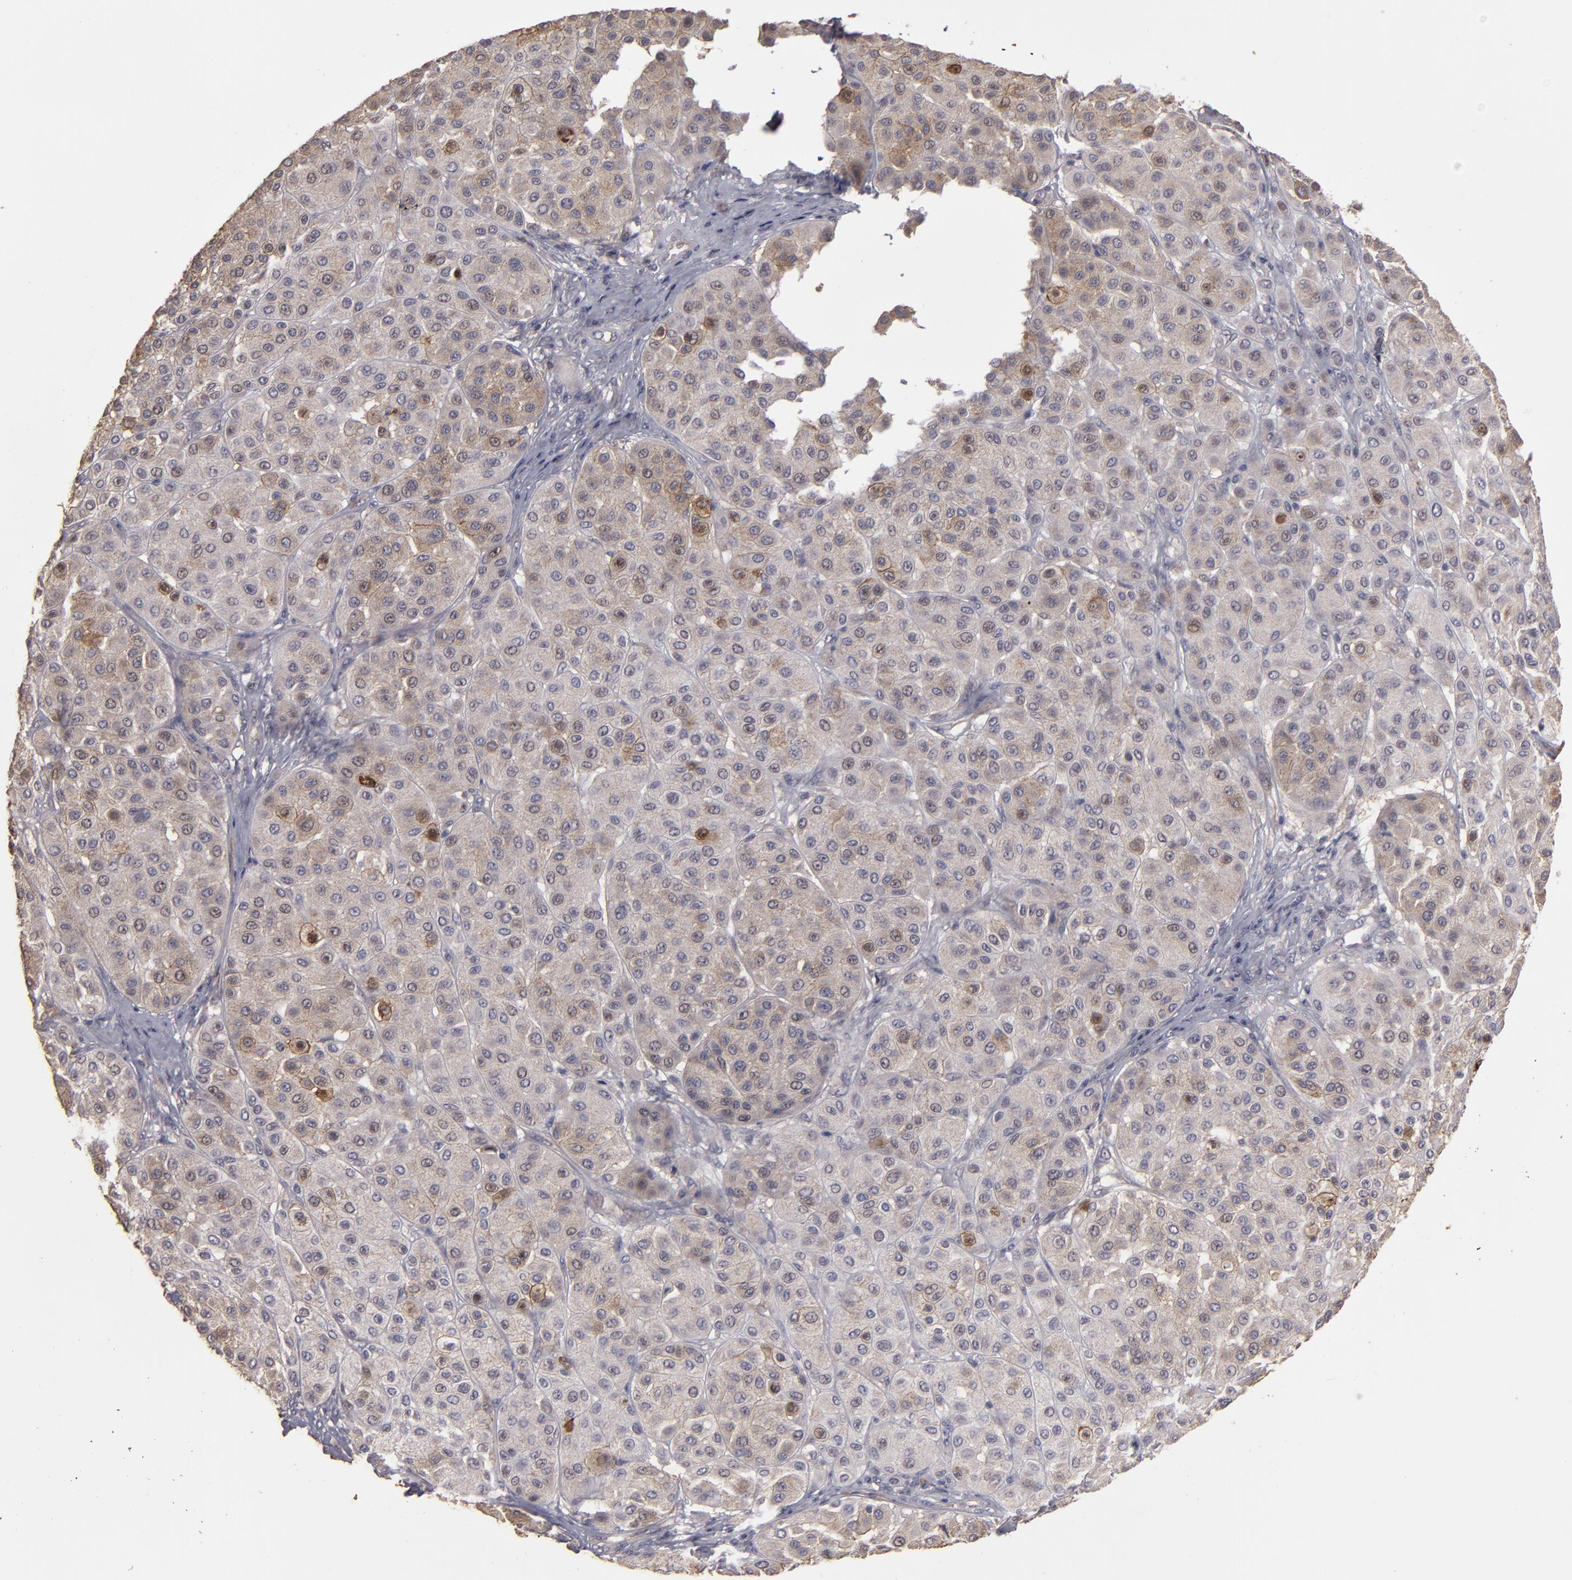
{"staining": {"intensity": "weak", "quantity": "25%-75%", "location": "cytoplasmic/membranous"}, "tissue": "melanoma", "cell_type": "Tumor cells", "image_type": "cancer", "snomed": [{"axis": "morphology", "description": "Normal tissue, NOS"}, {"axis": "morphology", "description": "Malignant melanoma, Metastatic site"}, {"axis": "topography", "description": "Skin"}], "caption": "Protein staining of malignant melanoma (metastatic site) tissue exhibits weak cytoplasmic/membranous expression in about 25%-75% of tumor cells. The staining was performed using DAB (3,3'-diaminobenzidine), with brown indicating positive protein expression. Nuclei are stained blue with hematoxylin.", "gene": "CD55", "patient": {"sex": "male", "age": 41}}